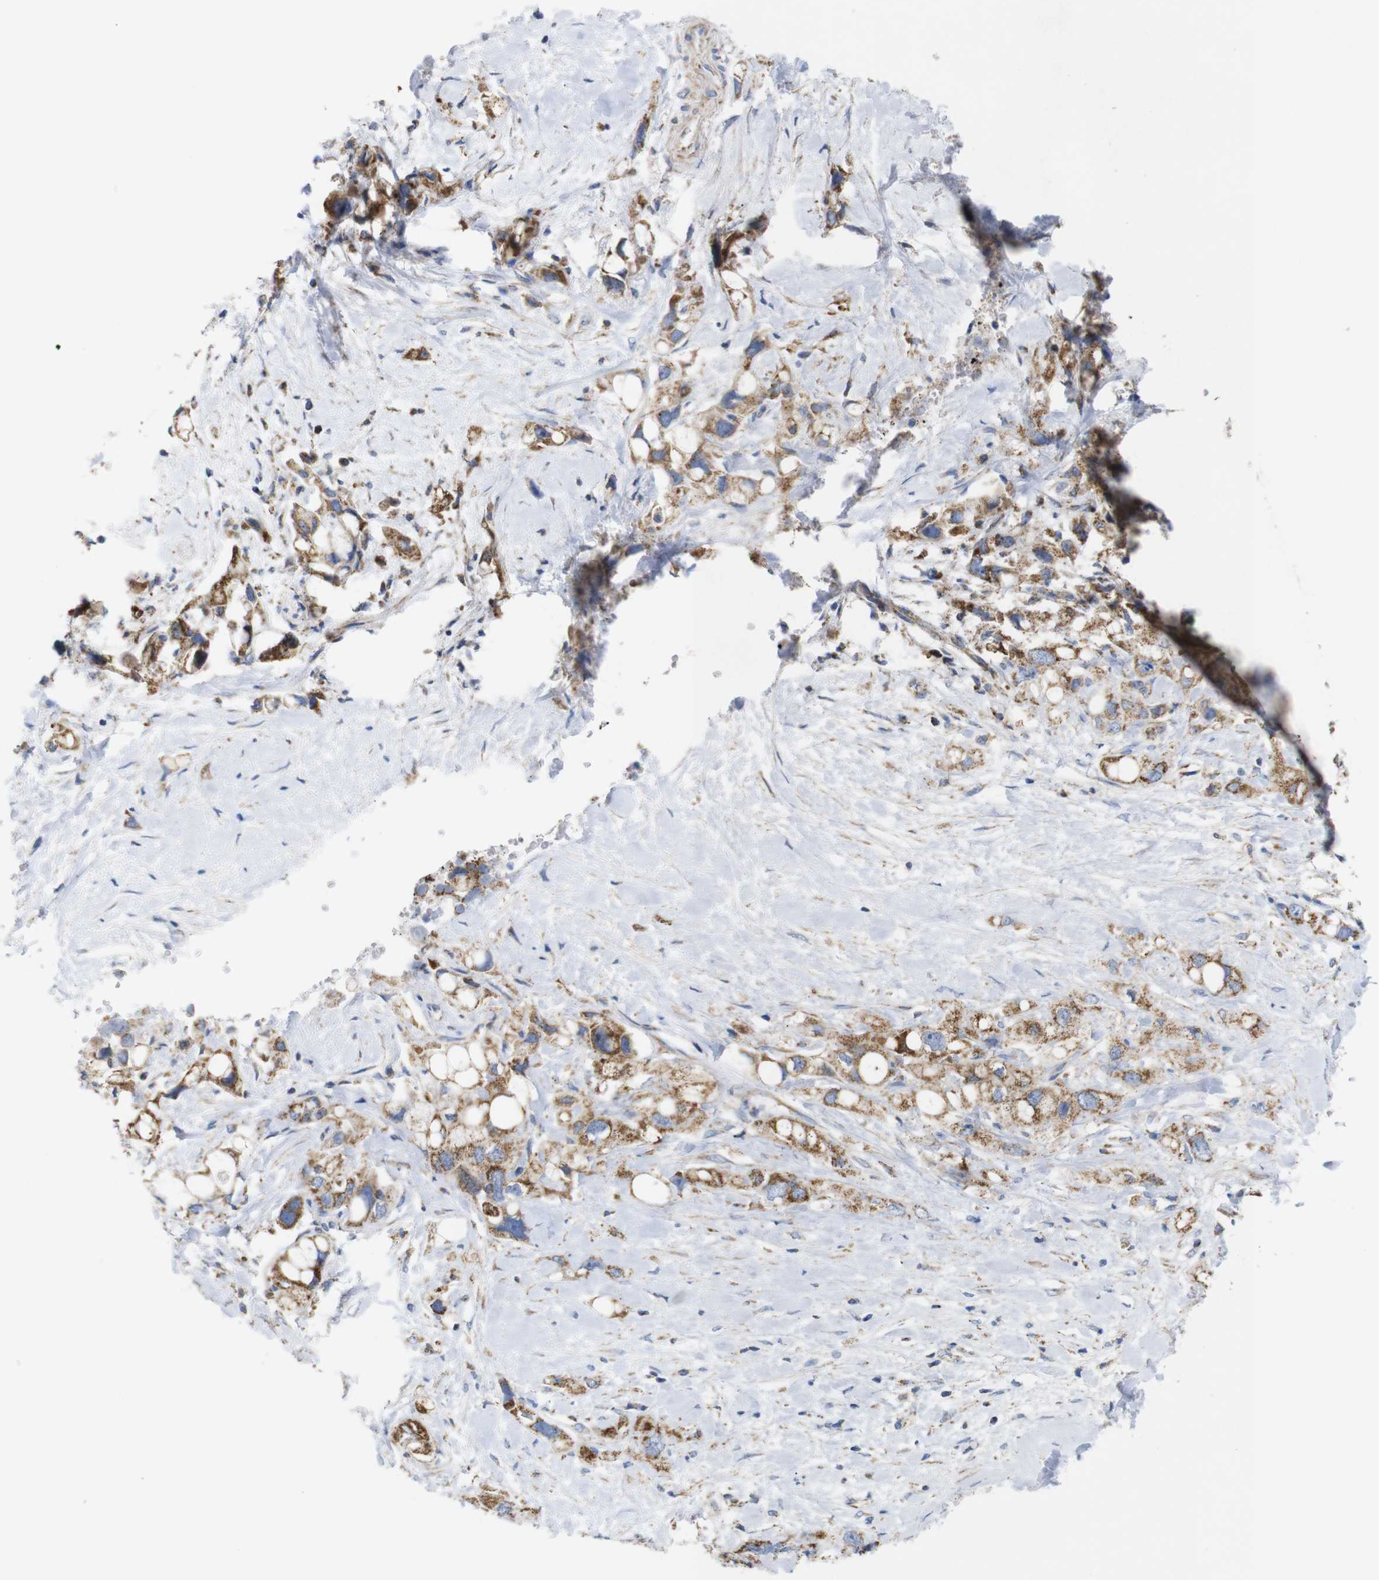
{"staining": {"intensity": "moderate", "quantity": ">75%", "location": "cytoplasmic/membranous"}, "tissue": "pancreatic cancer", "cell_type": "Tumor cells", "image_type": "cancer", "snomed": [{"axis": "morphology", "description": "Adenocarcinoma, NOS"}, {"axis": "topography", "description": "Pancreas"}], "caption": "The immunohistochemical stain labels moderate cytoplasmic/membranous positivity in tumor cells of pancreatic cancer (adenocarcinoma) tissue. (DAB = brown stain, brightfield microscopy at high magnification).", "gene": "FAM171B", "patient": {"sex": "female", "age": 56}}